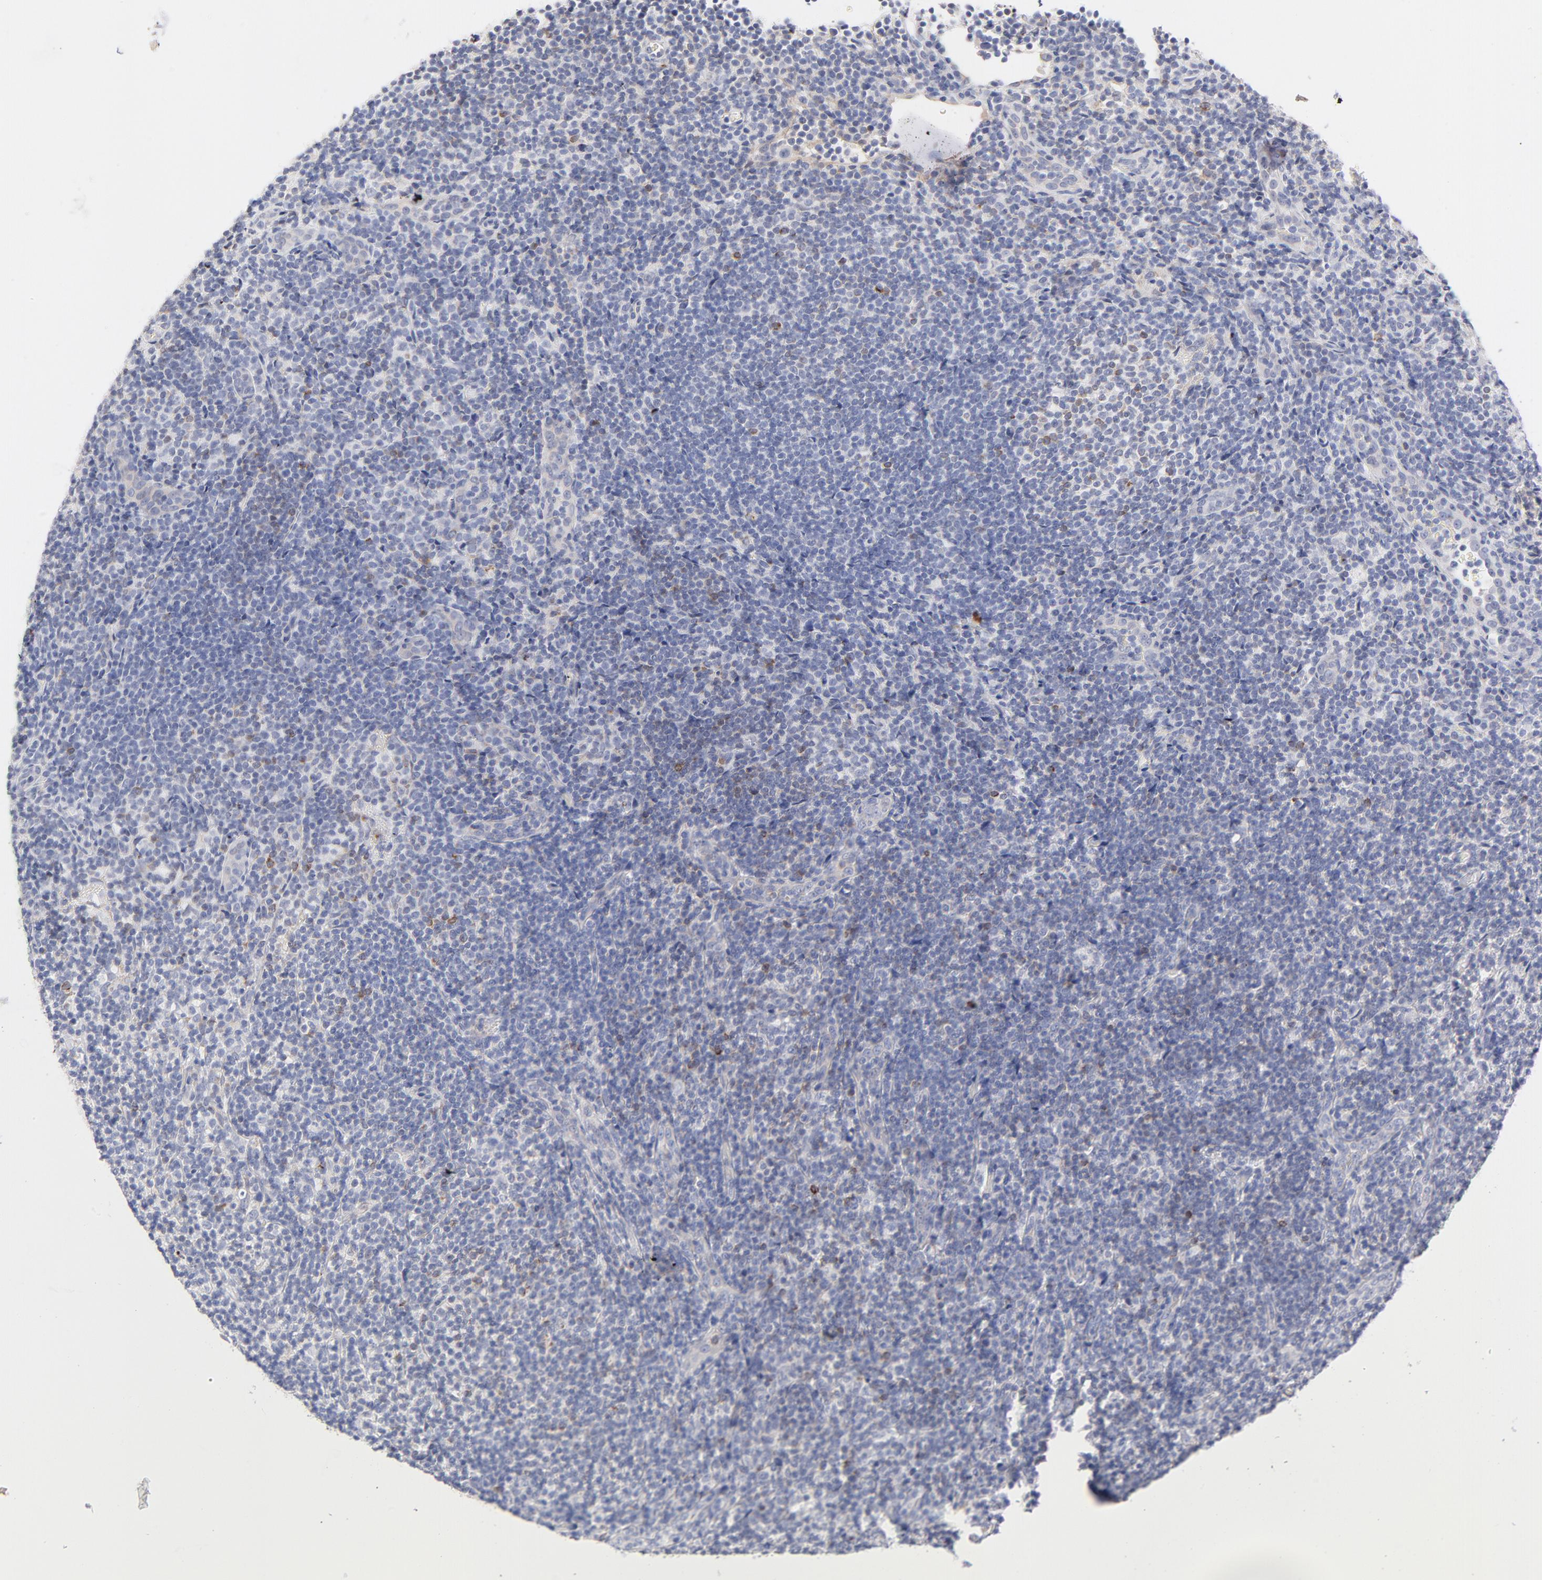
{"staining": {"intensity": "negative", "quantity": "none", "location": "none"}, "tissue": "lymphoma", "cell_type": "Tumor cells", "image_type": "cancer", "snomed": [{"axis": "morphology", "description": "Malignant lymphoma, non-Hodgkin's type, Low grade"}, {"axis": "topography", "description": "Lymph node"}], "caption": "This is an immunohistochemistry (IHC) histopathology image of human malignant lymphoma, non-Hodgkin's type (low-grade). There is no expression in tumor cells.", "gene": "MID1", "patient": {"sex": "female", "age": 76}}